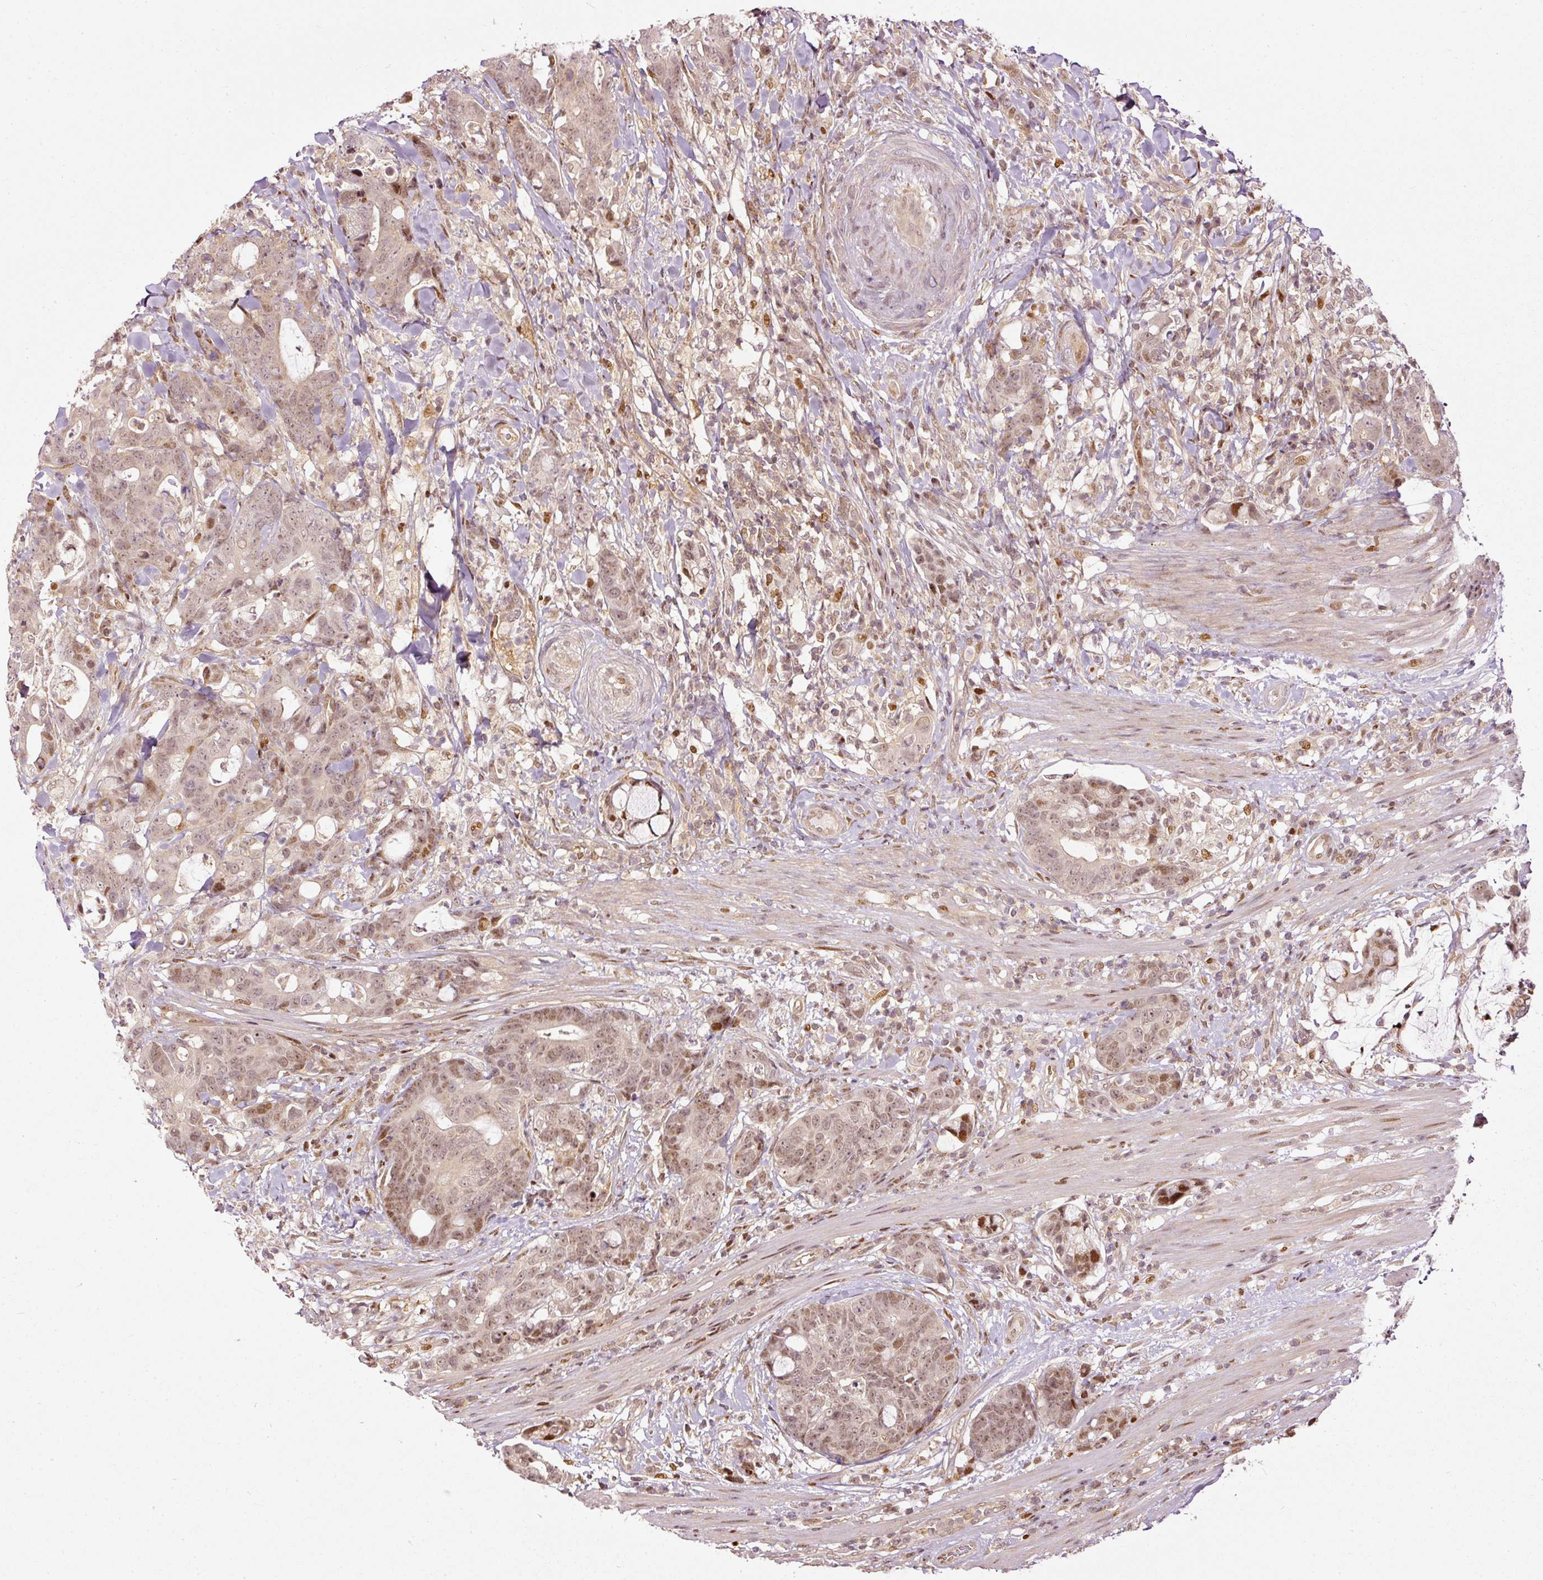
{"staining": {"intensity": "moderate", "quantity": ">75%", "location": "nuclear"}, "tissue": "colorectal cancer", "cell_type": "Tumor cells", "image_type": "cancer", "snomed": [{"axis": "morphology", "description": "Adenocarcinoma, NOS"}, {"axis": "topography", "description": "Colon"}], "caption": "Colorectal cancer was stained to show a protein in brown. There is medium levels of moderate nuclear expression in about >75% of tumor cells.", "gene": "ZNF778", "patient": {"sex": "female", "age": 82}}